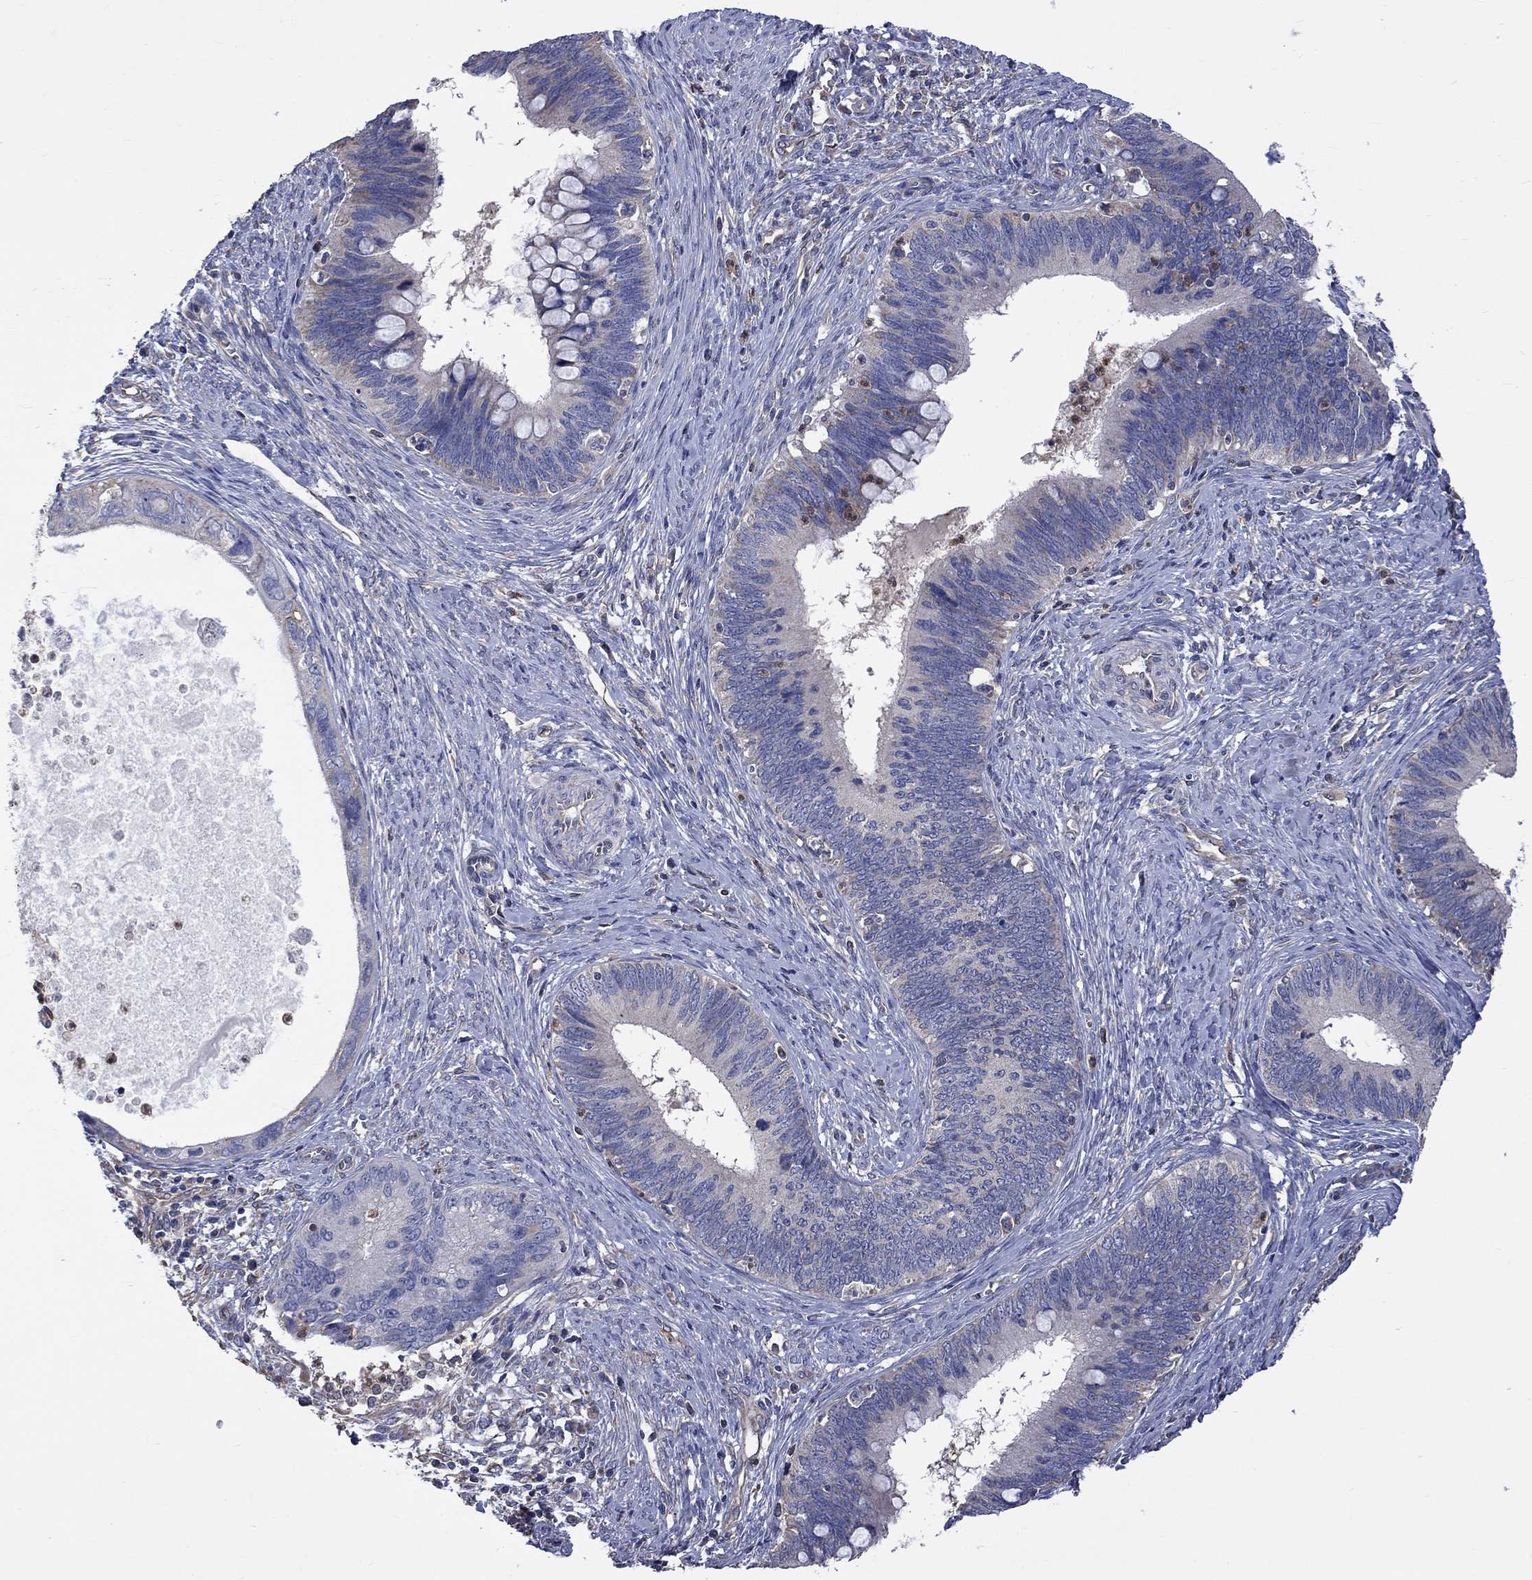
{"staining": {"intensity": "negative", "quantity": "none", "location": "none"}, "tissue": "cervical cancer", "cell_type": "Tumor cells", "image_type": "cancer", "snomed": [{"axis": "morphology", "description": "Adenocarcinoma, NOS"}, {"axis": "topography", "description": "Cervix"}], "caption": "This is an immunohistochemistry (IHC) photomicrograph of human adenocarcinoma (cervical). There is no staining in tumor cells.", "gene": "CAMKK2", "patient": {"sex": "female", "age": 42}}